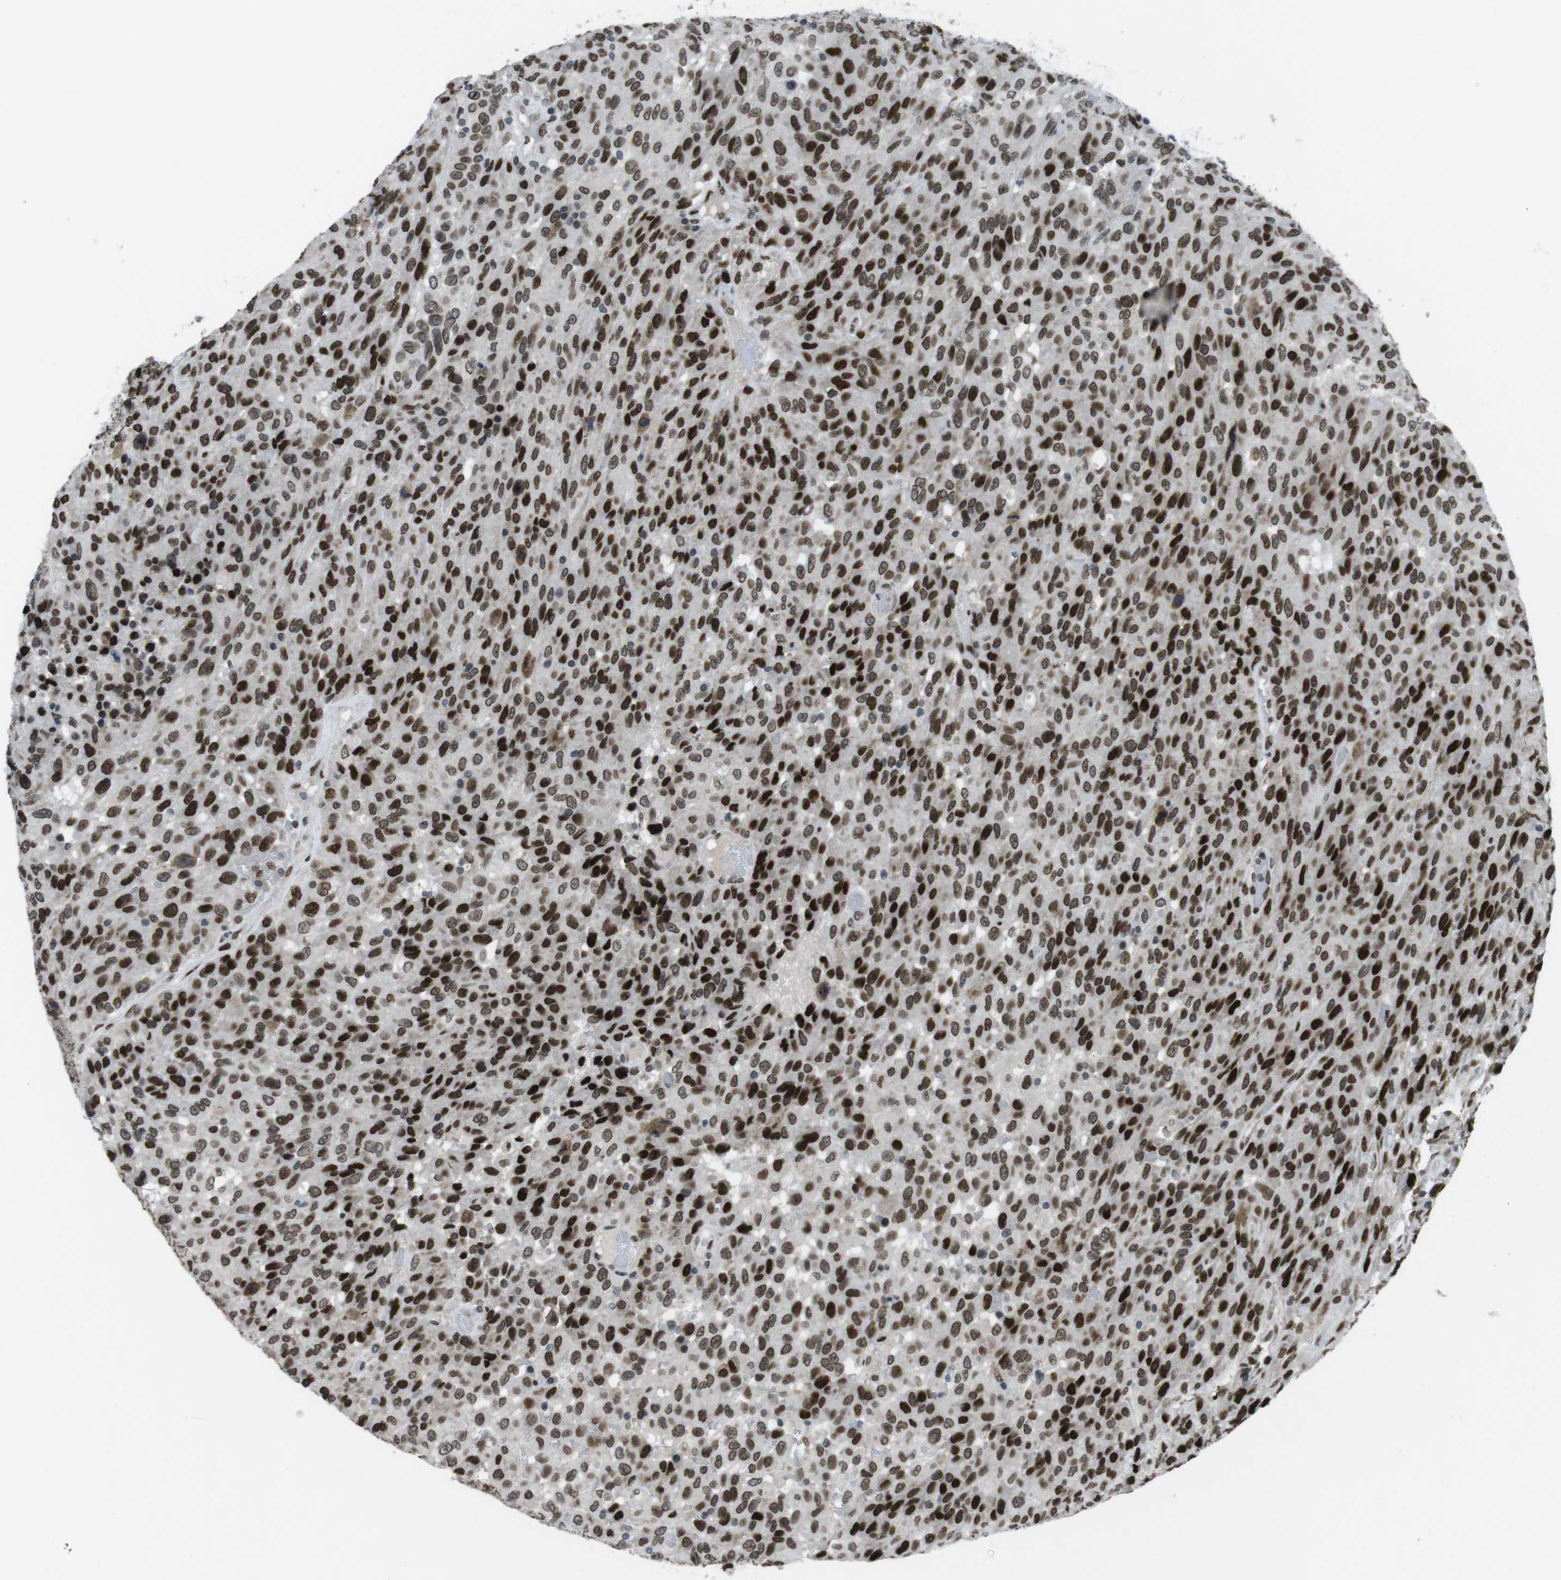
{"staining": {"intensity": "strong", "quantity": ">75%", "location": "cytoplasmic/membranous,nuclear"}, "tissue": "urothelial cancer", "cell_type": "Tumor cells", "image_type": "cancer", "snomed": [{"axis": "morphology", "description": "Urothelial carcinoma, High grade"}, {"axis": "topography", "description": "Urinary bladder"}], "caption": "A photomicrograph showing strong cytoplasmic/membranous and nuclear positivity in approximately >75% of tumor cells in urothelial cancer, as visualized by brown immunohistochemical staining.", "gene": "MAD1L1", "patient": {"sex": "male", "age": 66}}